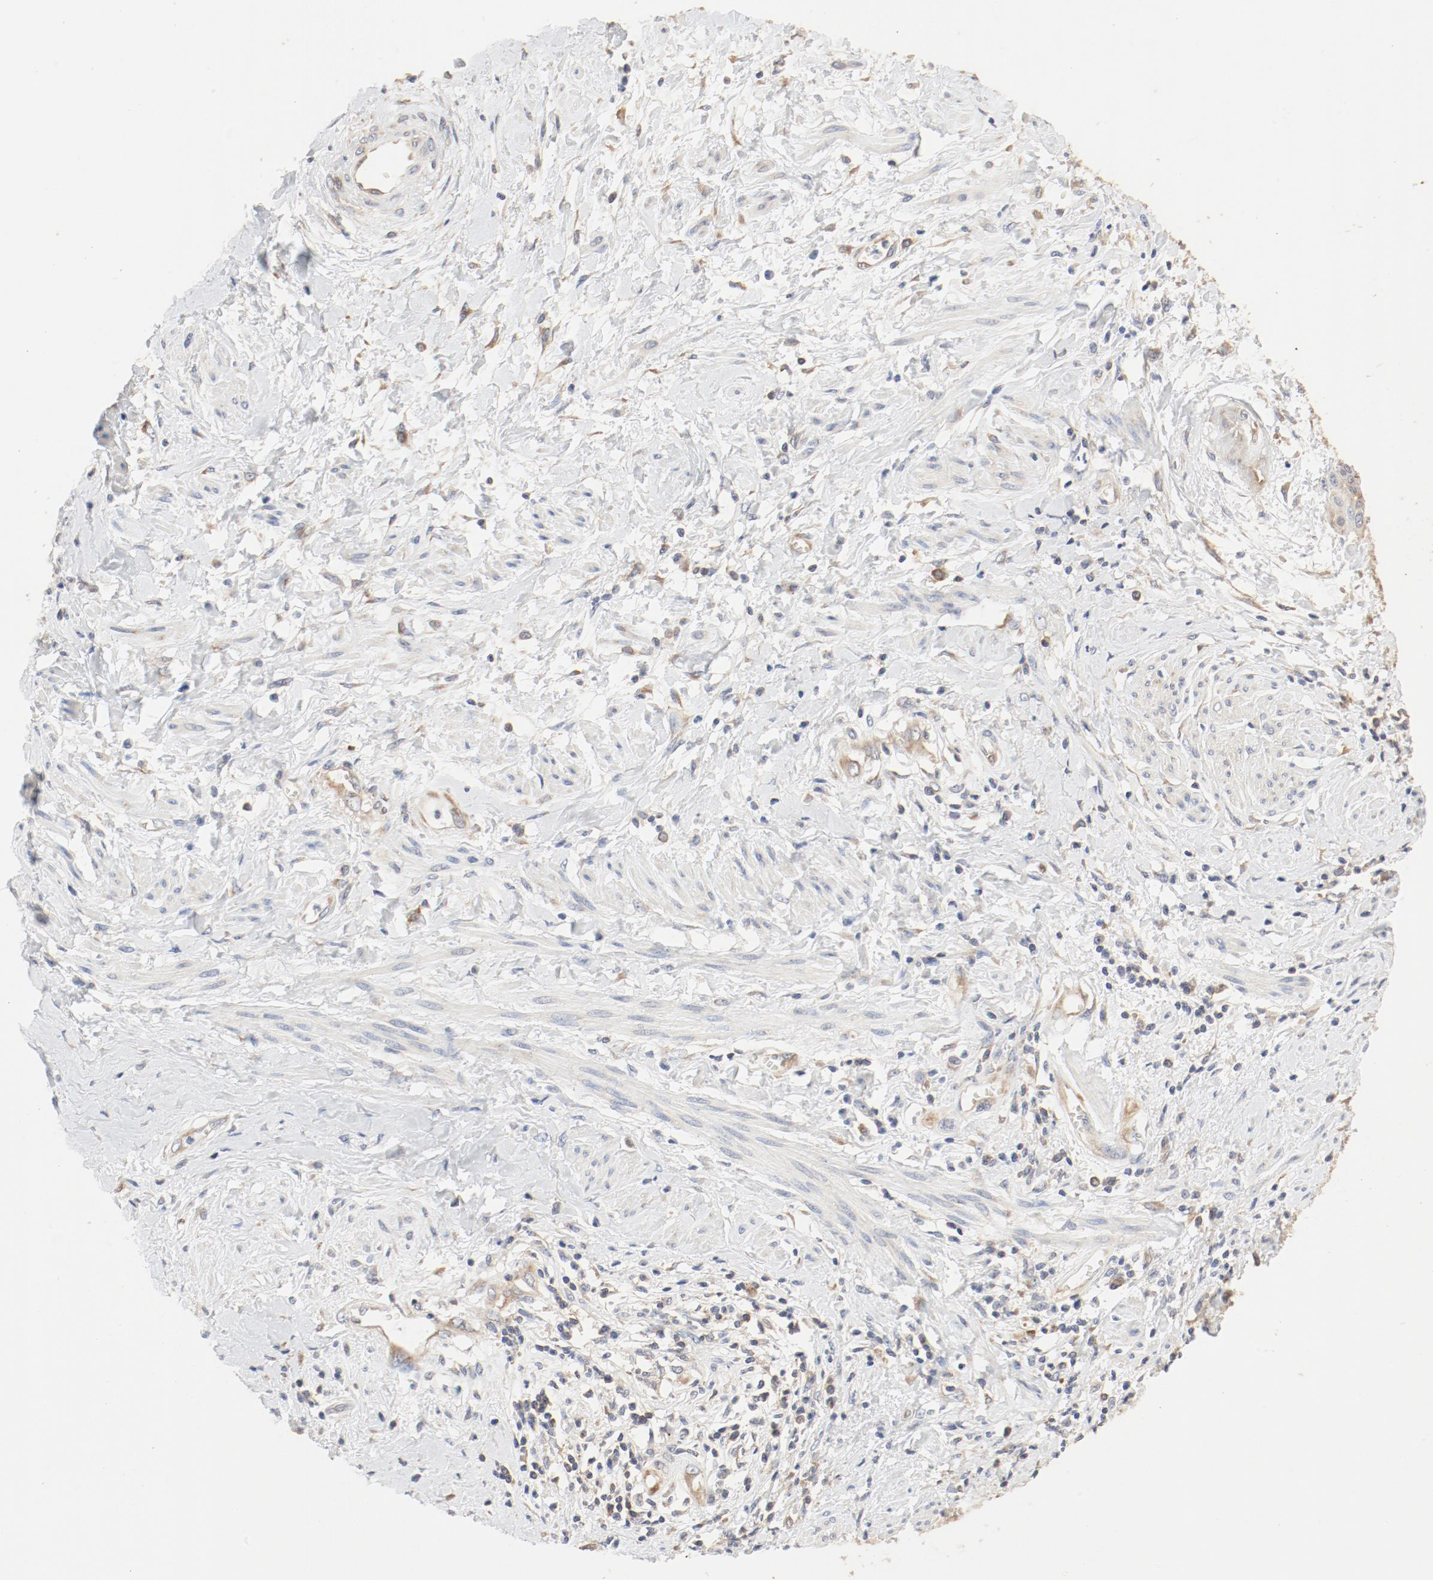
{"staining": {"intensity": "moderate", "quantity": ">75%", "location": "cytoplasmic/membranous"}, "tissue": "cervical cancer", "cell_type": "Tumor cells", "image_type": "cancer", "snomed": [{"axis": "morphology", "description": "Squamous cell carcinoma, NOS"}, {"axis": "topography", "description": "Cervix"}], "caption": "IHC (DAB (3,3'-diaminobenzidine)) staining of cervical squamous cell carcinoma demonstrates moderate cytoplasmic/membranous protein expression in about >75% of tumor cells. The staining was performed using DAB (3,3'-diaminobenzidine) to visualize the protein expression in brown, while the nuclei were stained in blue with hematoxylin (Magnification: 20x).", "gene": "RPS6", "patient": {"sex": "female", "age": 57}}